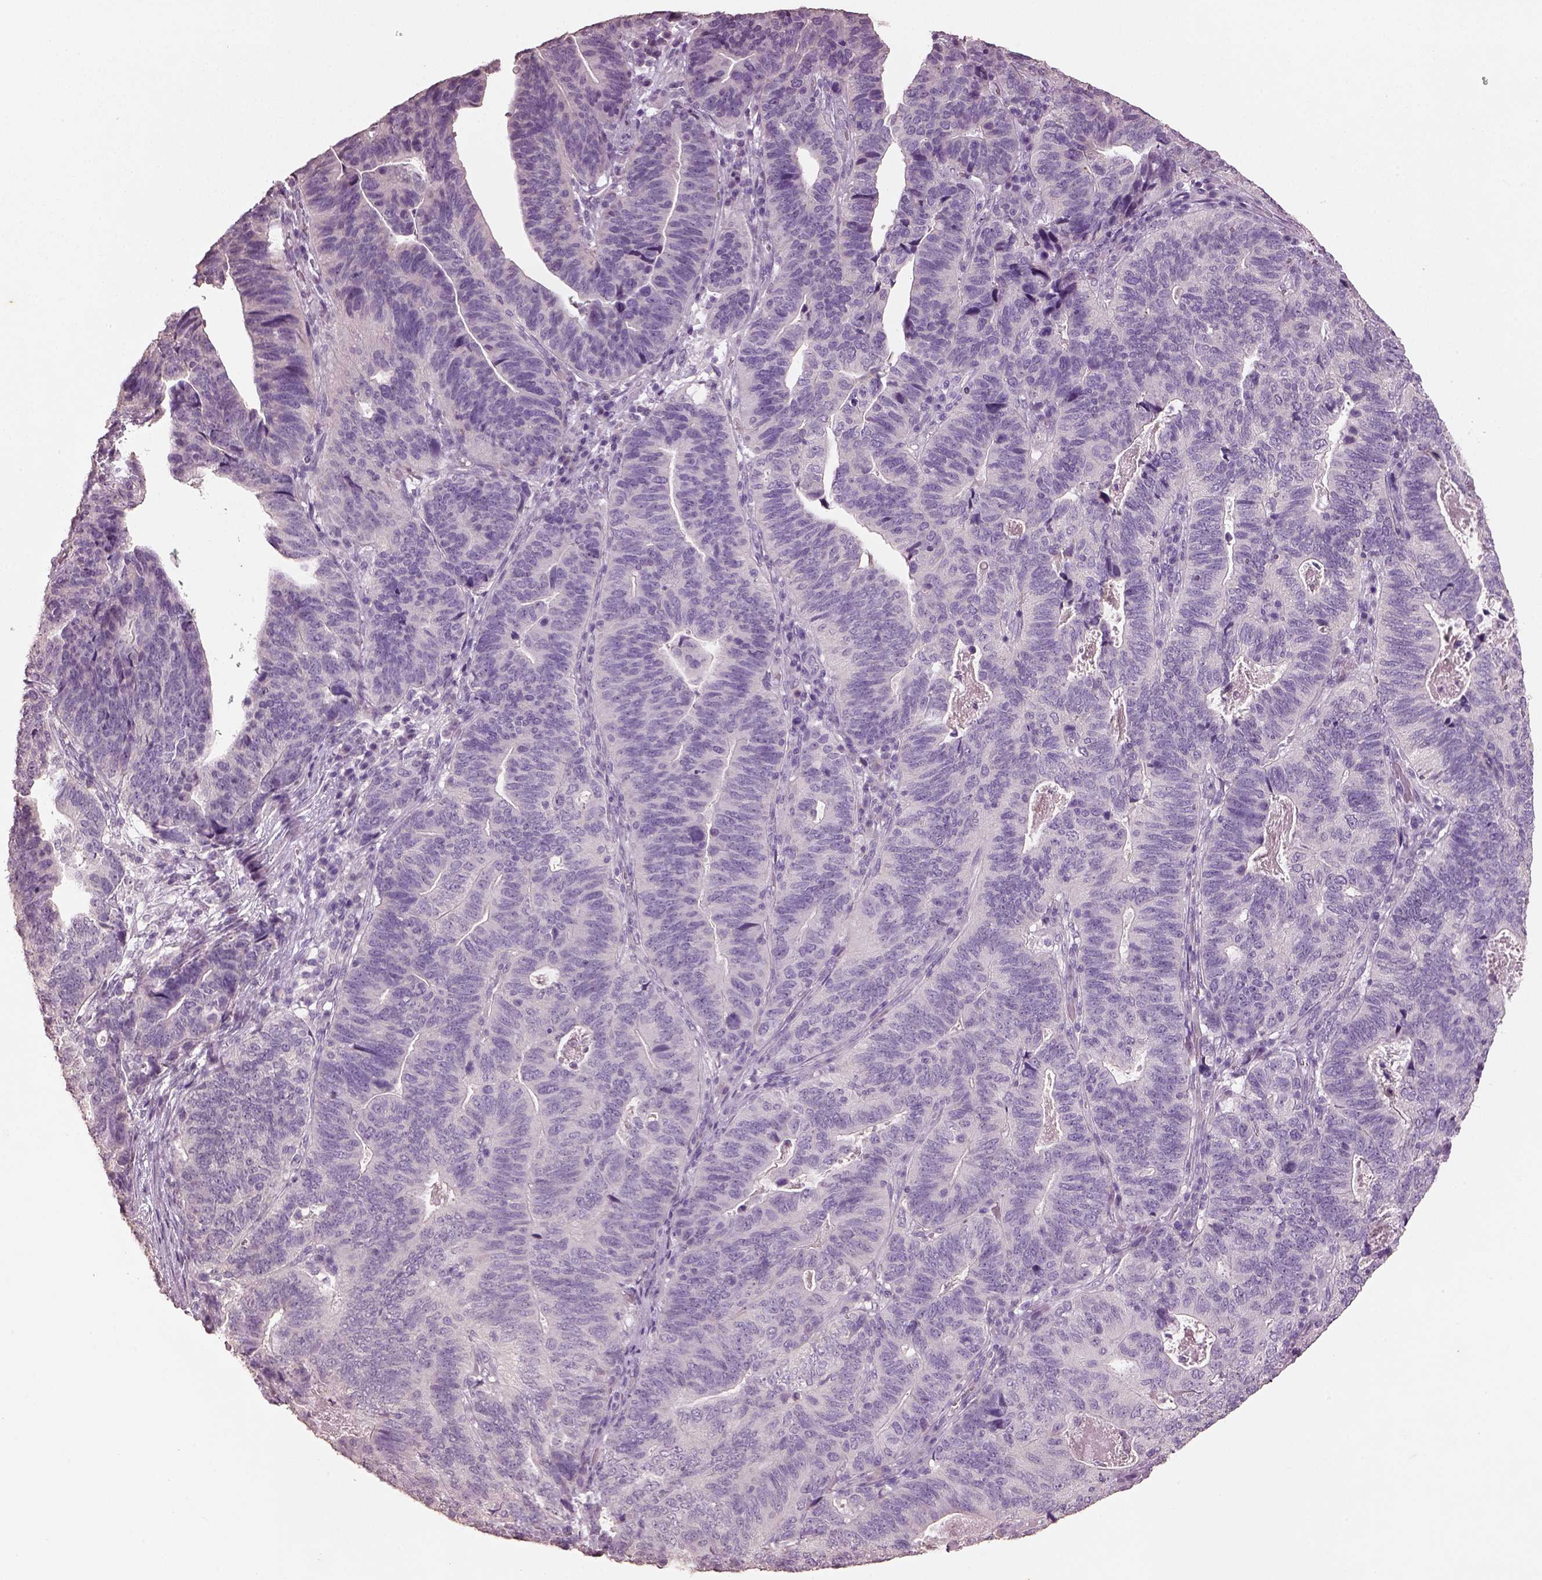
{"staining": {"intensity": "negative", "quantity": "none", "location": "none"}, "tissue": "stomach cancer", "cell_type": "Tumor cells", "image_type": "cancer", "snomed": [{"axis": "morphology", "description": "Adenocarcinoma, NOS"}, {"axis": "topography", "description": "Stomach, upper"}], "caption": "The micrograph displays no staining of tumor cells in stomach cancer.", "gene": "KCNIP3", "patient": {"sex": "female", "age": 67}}